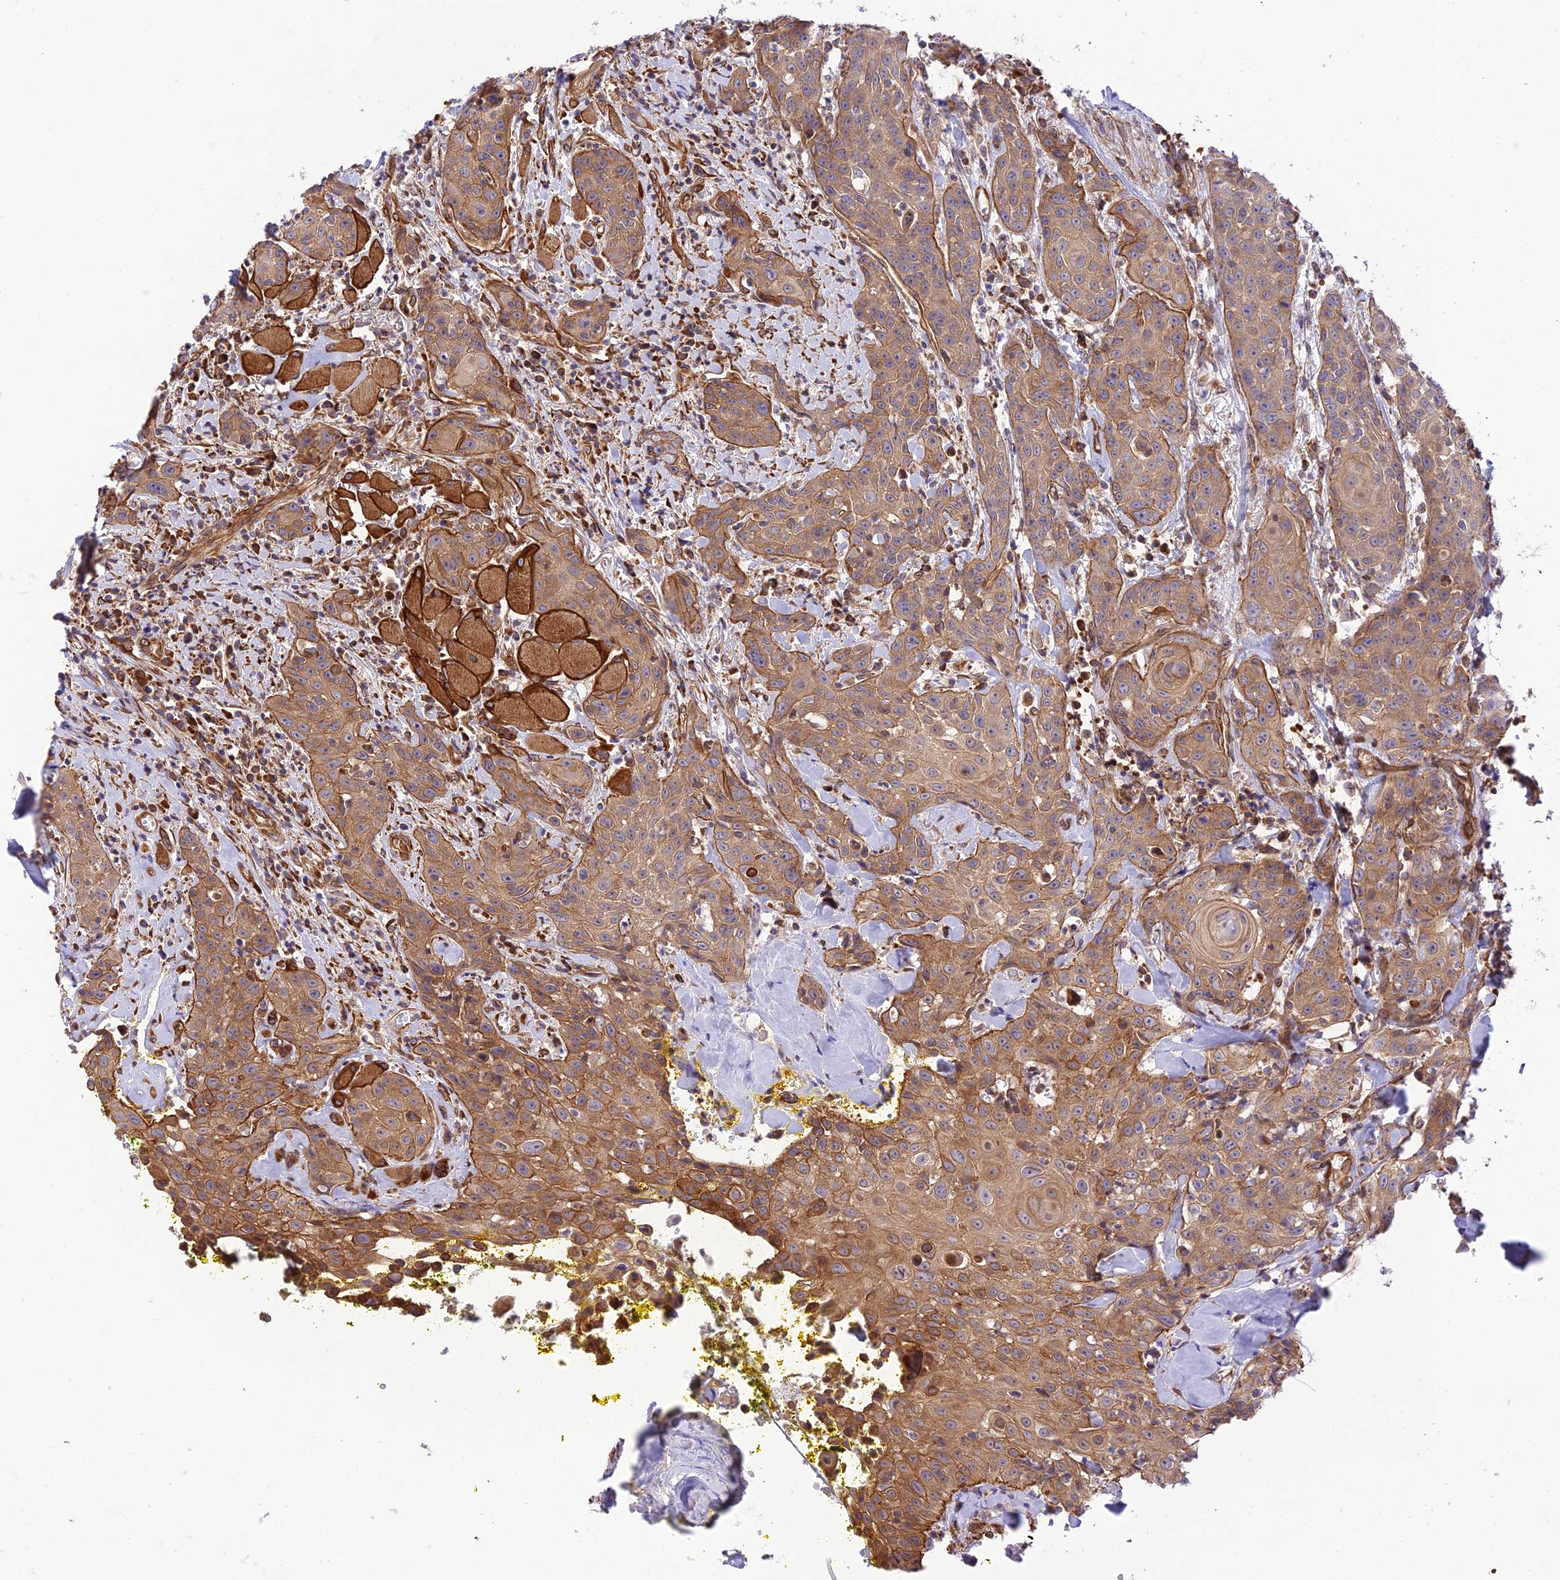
{"staining": {"intensity": "moderate", "quantity": "25%-75%", "location": "cytoplasmic/membranous"}, "tissue": "head and neck cancer", "cell_type": "Tumor cells", "image_type": "cancer", "snomed": [{"axis": "morphology", "description": "Squamous cell carcinoma, NOS"}, {"axis": "topography", "description": "Oral tissue"}, {"axis": "topography", "description": "Head-Neck"}], "caption": "An IHC image of neoplastic tissue is shown. Protein staining in brown labels moderate cytoplasmic/membranous positivity in head and neck cancer (squamous cell carcinoma) within tumor cells.", "gene": "EXOC3L4", "patient": {"sex": "female", "age": 82}}